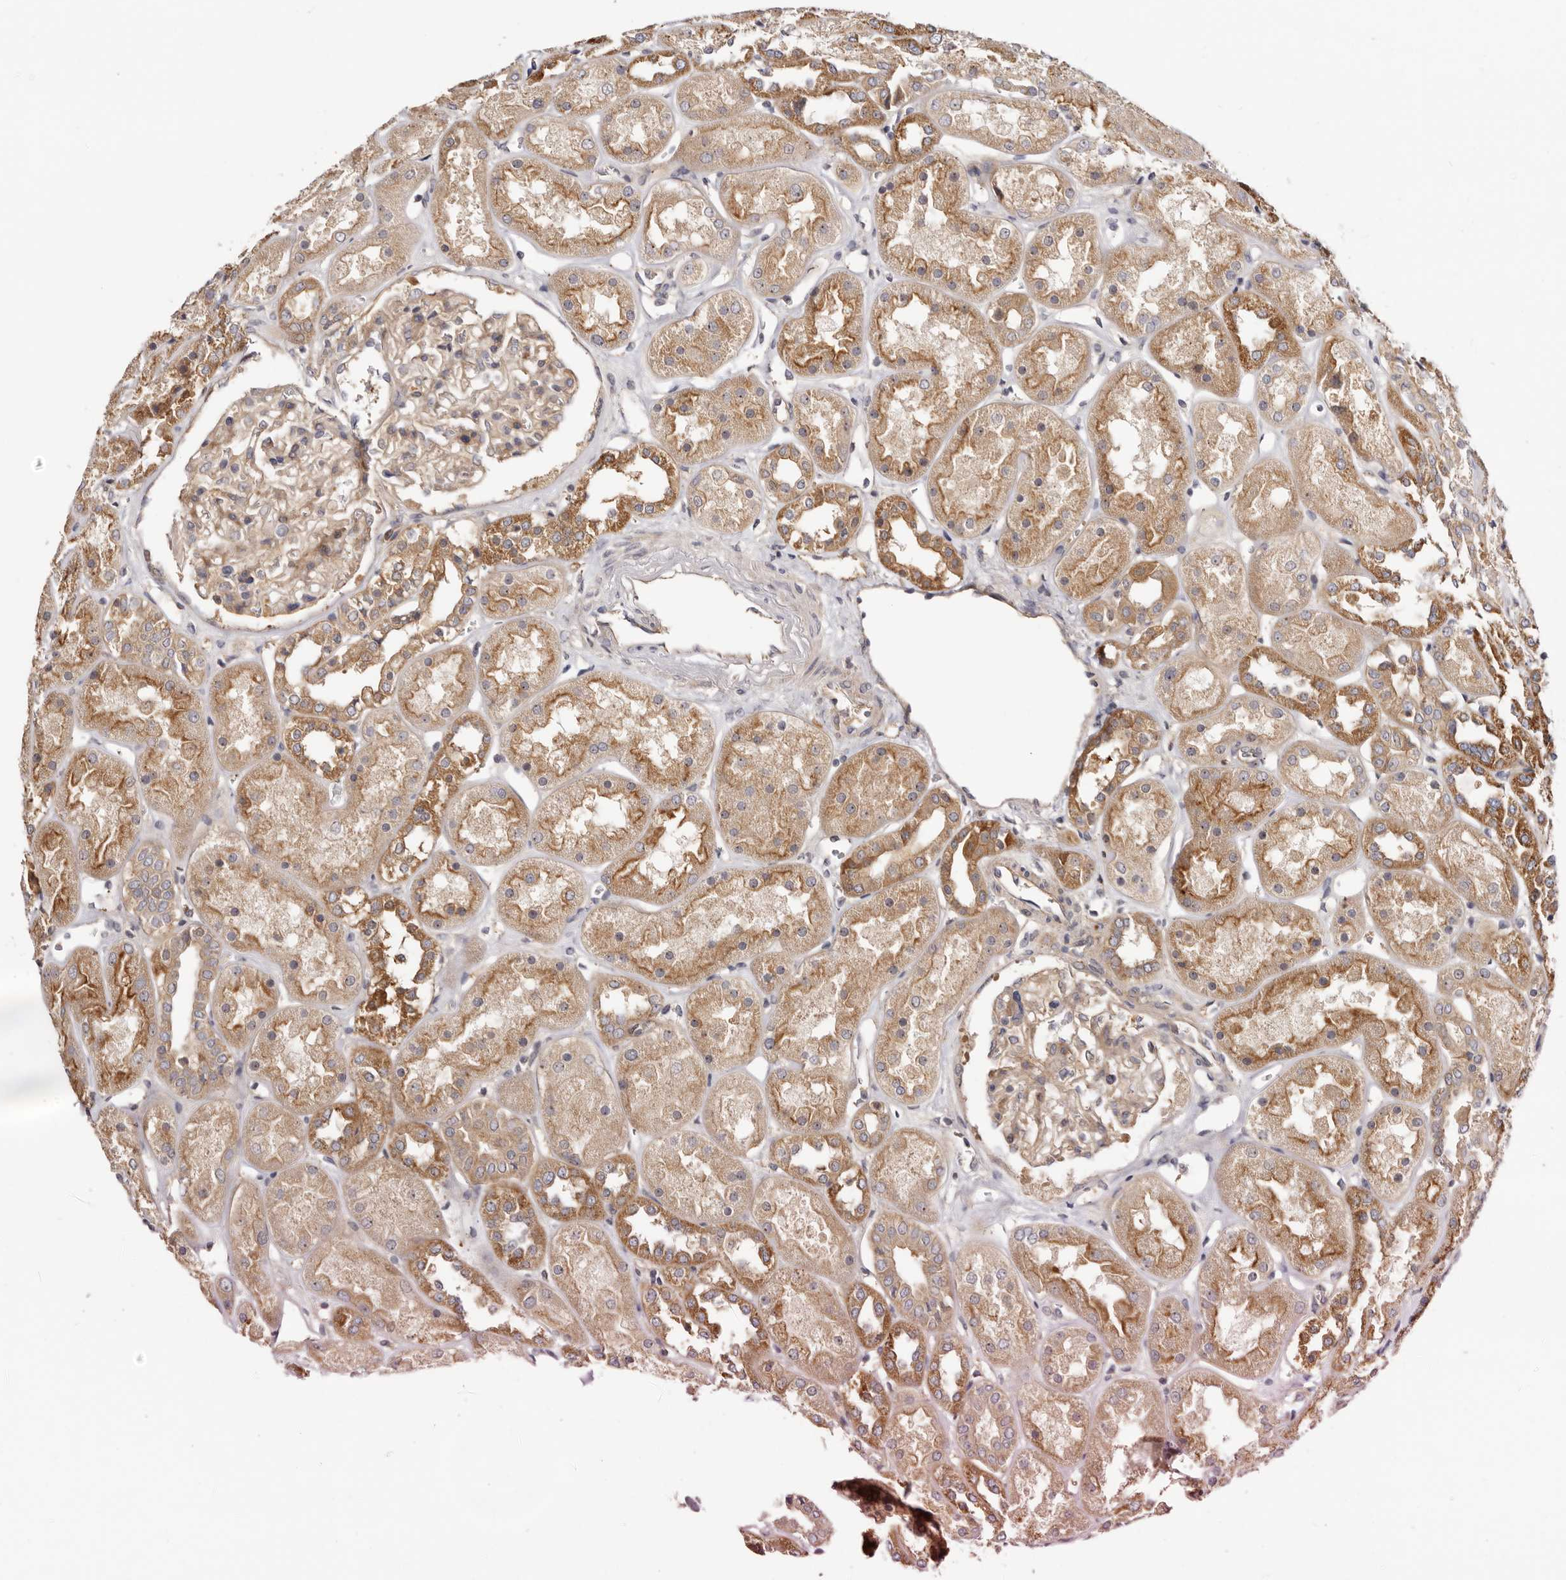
{"staining": {"intensity": "moderate", "quantity": ">75%", "location": "cytoplasmic/membranous"}, "tissue": "kidney", "cell_type": "Cells in glomeruli", "image_type": "normal", "snomed": [{"axis": "morphology", "description": "Normal tissue, NOS"}, {"axis": "topography", "description": "Kidney"}], "caption": "Immunohistochemistry (IHC) staining of normal kidney, which exhibits medium levels of moderate cytoplasmic/membranous positivity in approximately >75% of cells in glomeruli indicating moderate cytoplasmic/membranous protein staining. The staining was performed using DAB (3,3'-diaminobenzidine) (brown) for protein detection and nuclei were counterstained in hematoxylin (blue).", "gene": "PANK4", "patient": {"sex": "male", "age": 70}}